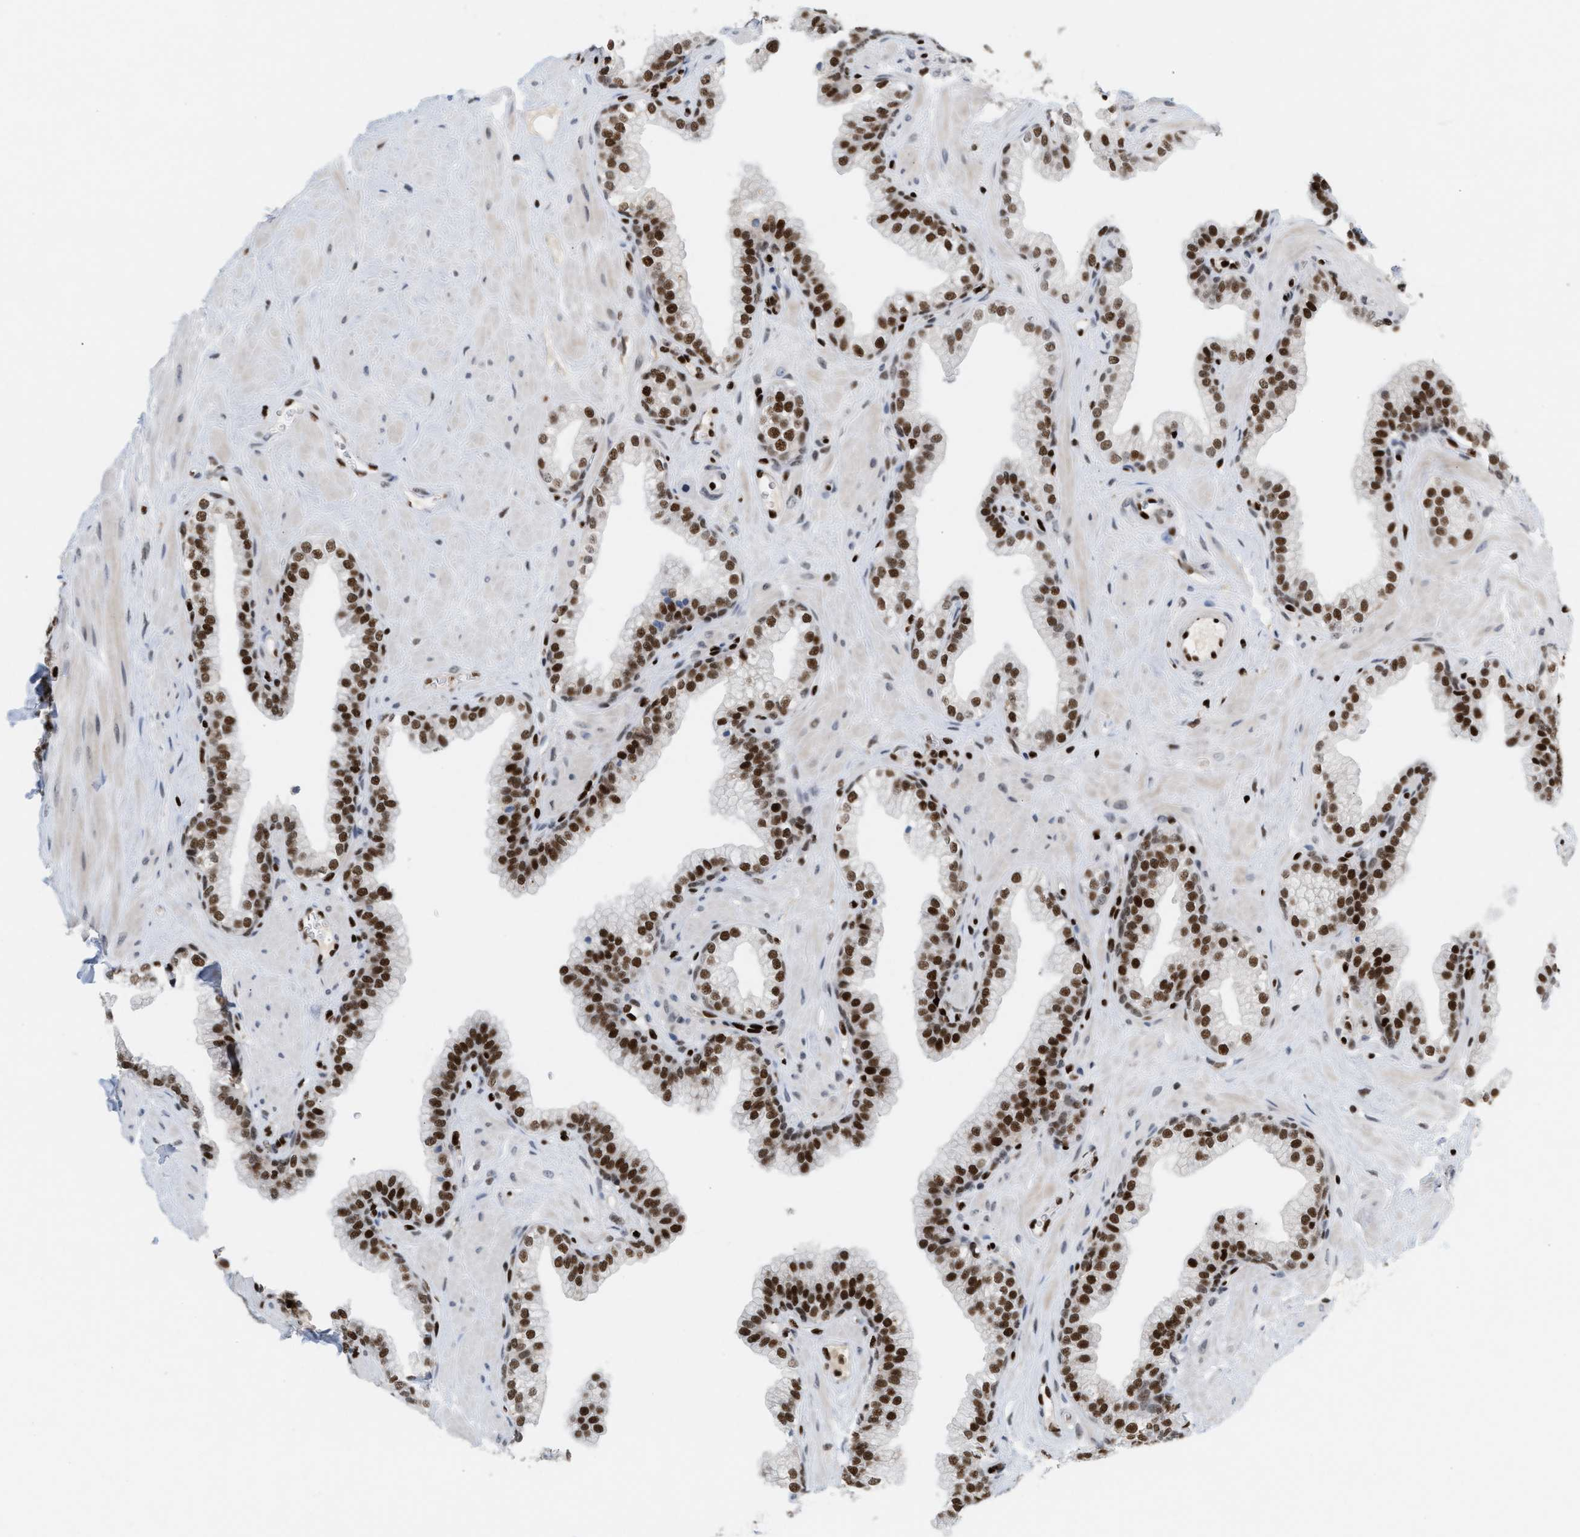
{"staining": {"intensity": "strong", "quantity": ">75%", "location": "nuclear"}, "tissue": "prostate", "cell_type": "Glandular cells", "image_type": "normal", "snomed": [{"axis": "morphology", "description": "Normal tissue, NOS"}, {"axis": "morphology", "description": "Urothelial carcinoma, Low grade"}, {"axis": "topography", "description": "Urinary bladder"}, {"axis": "topography", "description": "Prostate"}], "caption": "This micrograph displays benign prostate stained with IHC to label a protein in brown. The nuclear of glandular cells show strong positivity for the protein. Nuclei are counter-stained blue.", "gene": "C17orf49", "patient": {"sex": "male", "age": 60}}